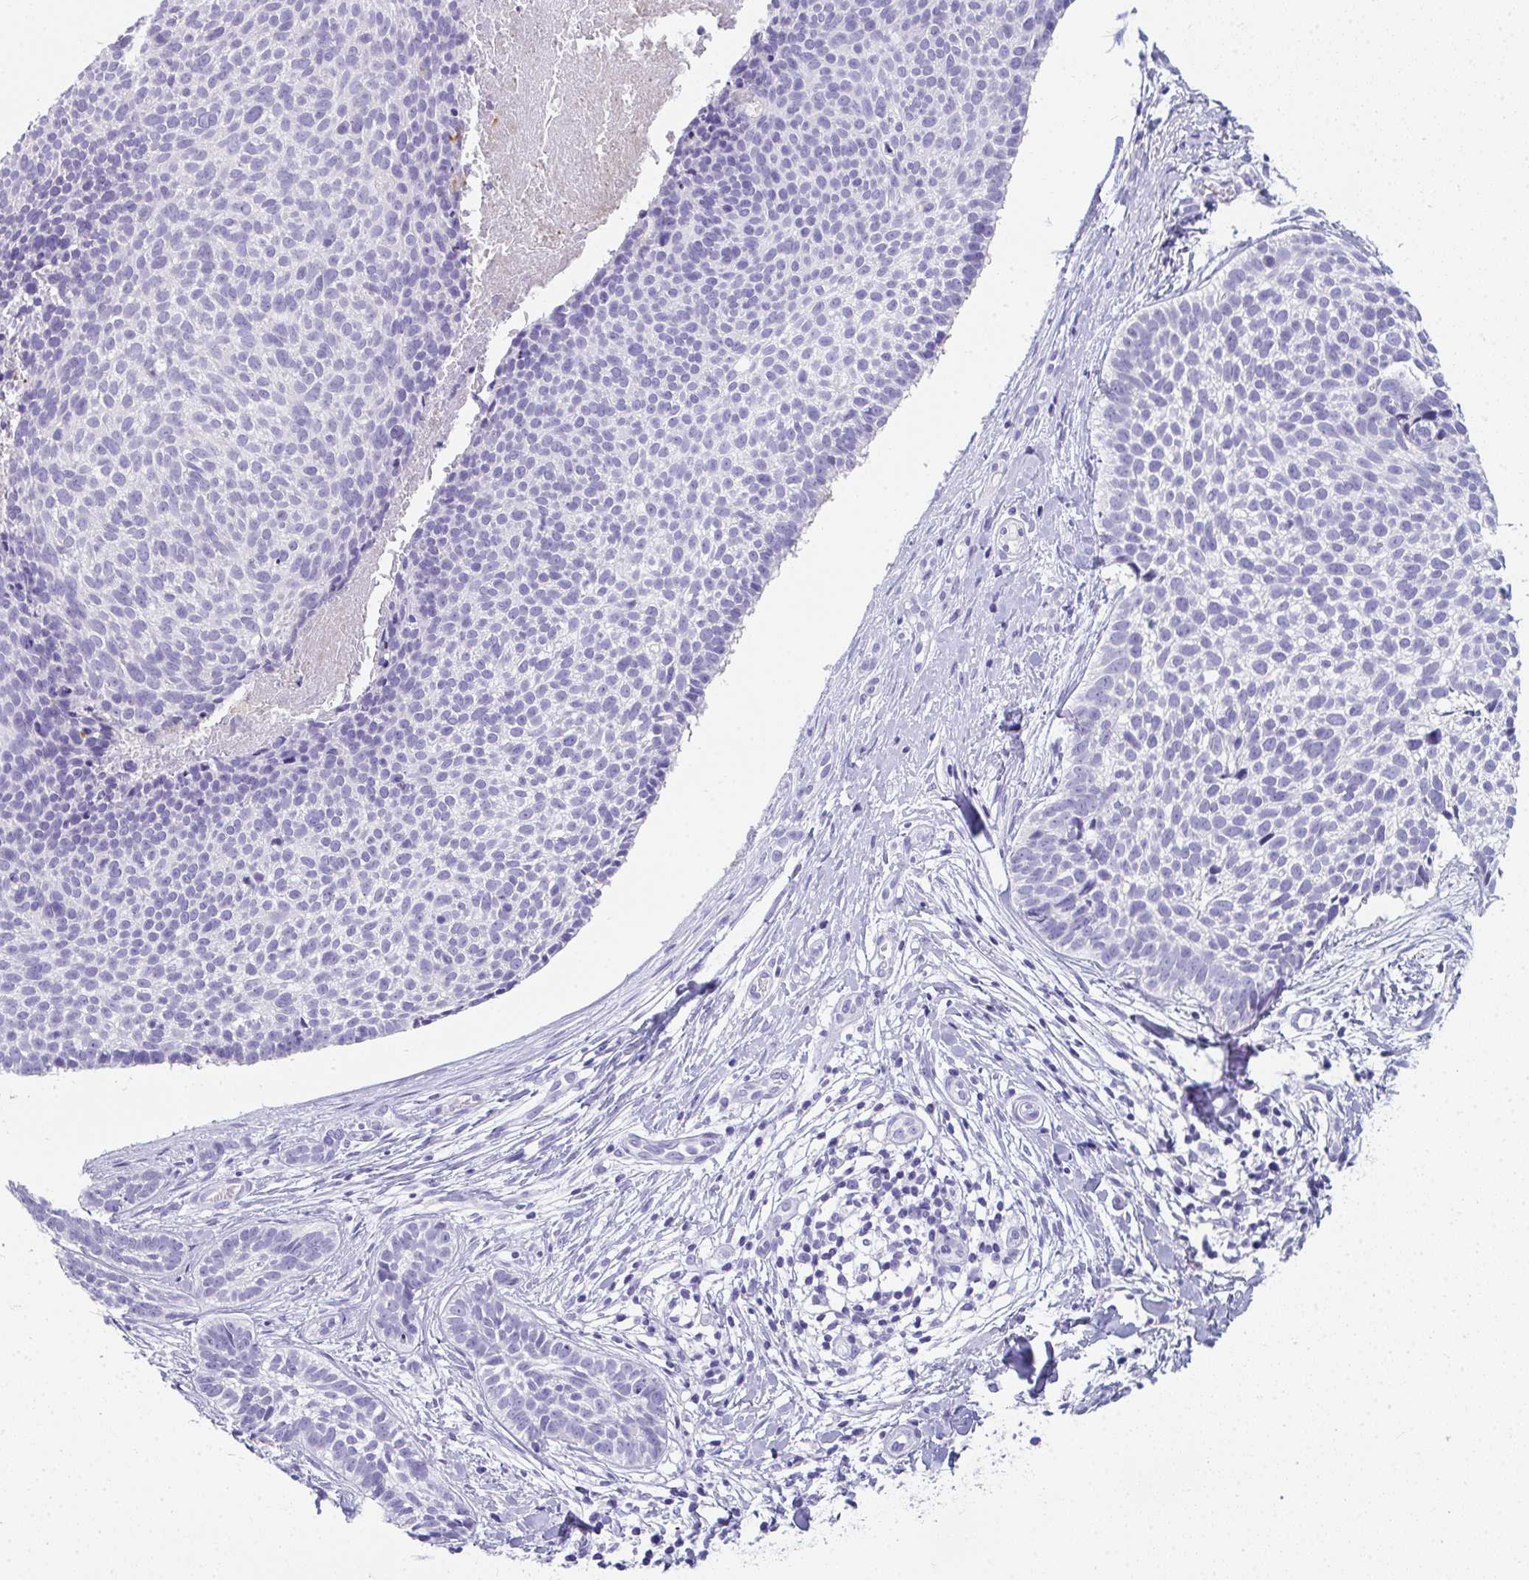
{"staining": {"intensity": "negative", "quantity": "none", "location": "none"}, "tissue": "skin cancer", "cell_type": "Tumor cells", "image_type": "cancer", "snomed": [{"axis": "morphology", "description": "Basal cell carcinoma"}, {"axis": "topography", "description": "Skin"}, {"axis": "topography", "description": "Skin of back"}], "caption": "This is an immunohistochemistry (IHC) image of skin basal cell carcinoma. There is no positivity in tumor cells.", "gene": "TTC30B", "patient": {"sex": "male", "age": 81}}